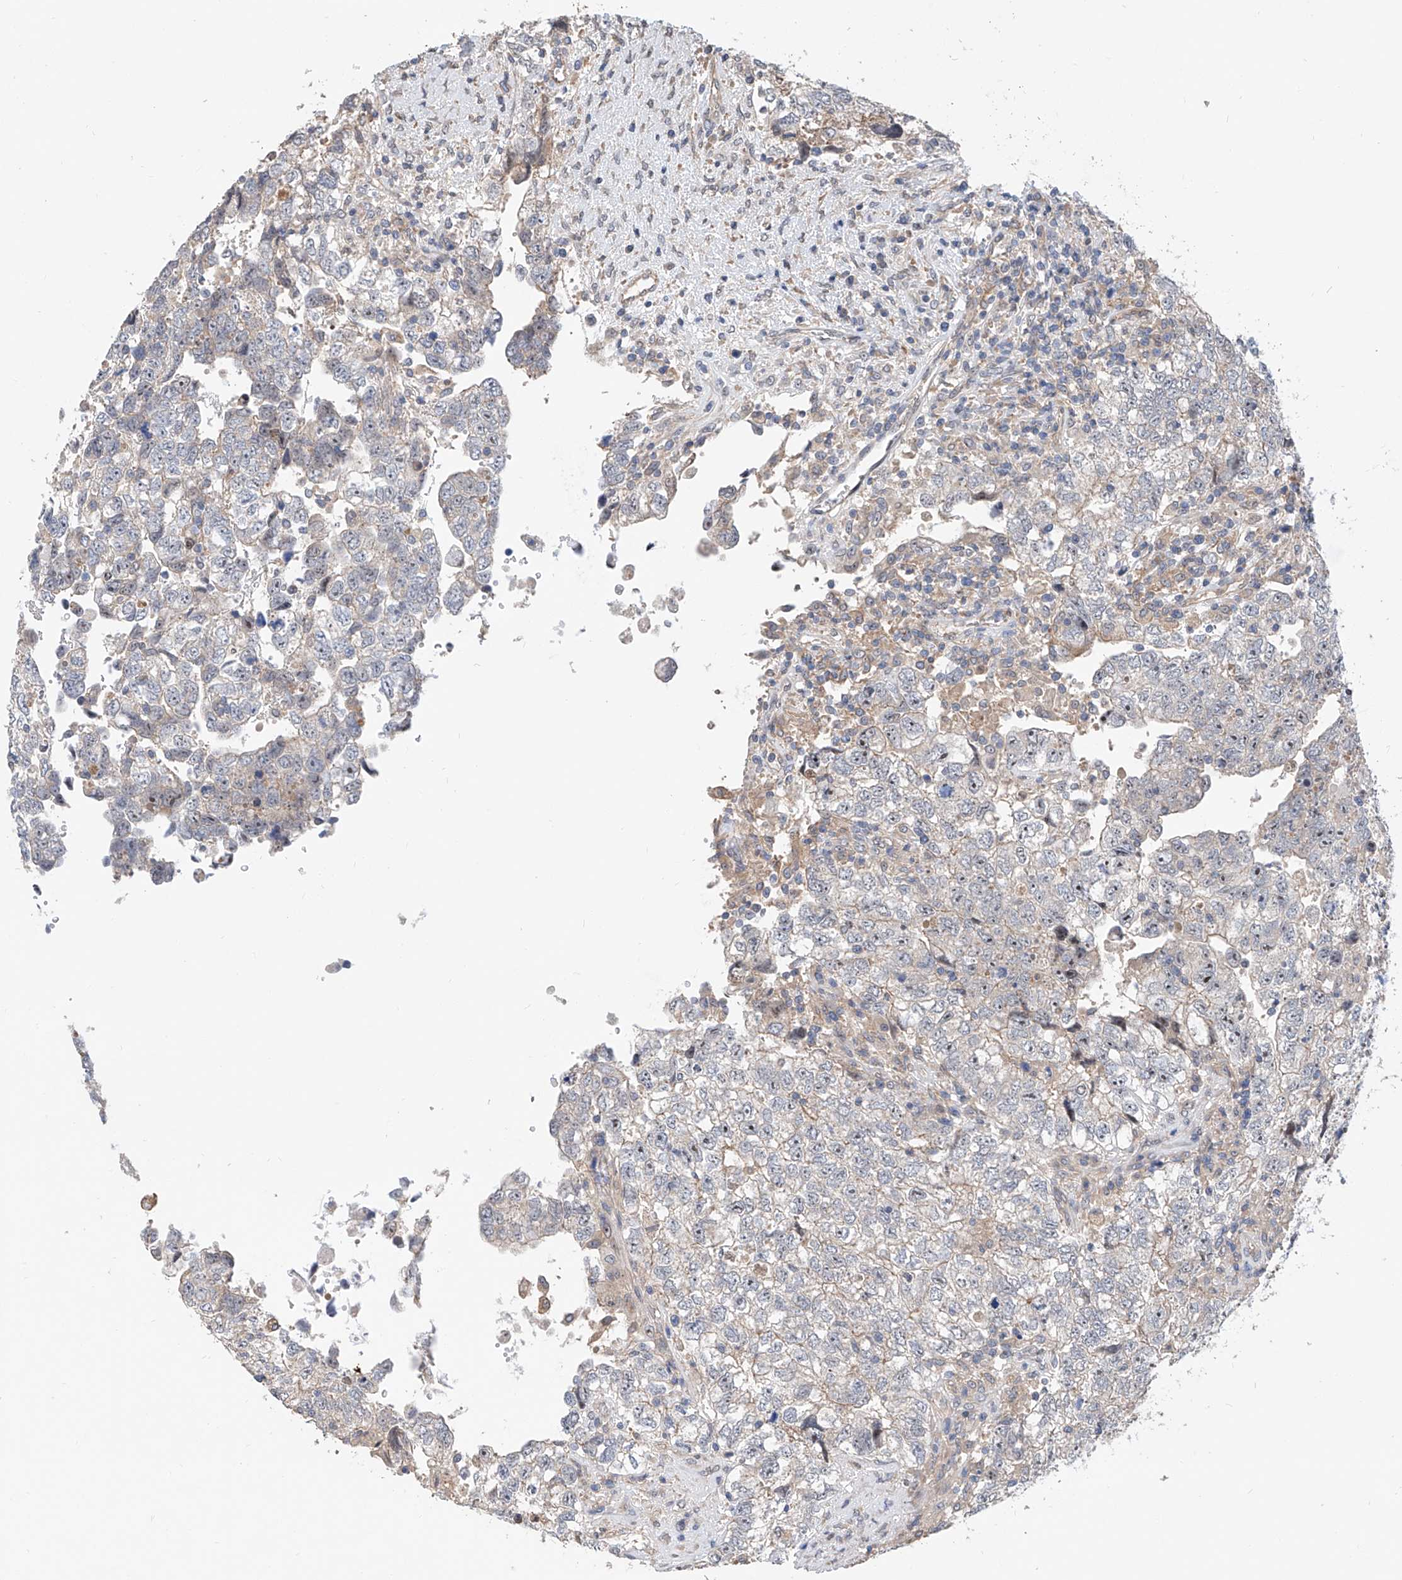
{"staining": {"intensity": "negative", "quantity": "none", "location": "none"}, "tissue": "testis cancer", "cell_type": "Tumor cells", "image_type": "cancer", "snomed": [{"axis": "morphology", "description": "Carcinoma, Embryonal, NOS"}, {"axis": "topography", "description": "Testis"}], "caption": "Testis cancer was stained to show a protein in brown. There is no significant staining in tumor cells.", "gene": "MAGEE2", "patient": {"sex": "male", "age": 37}}